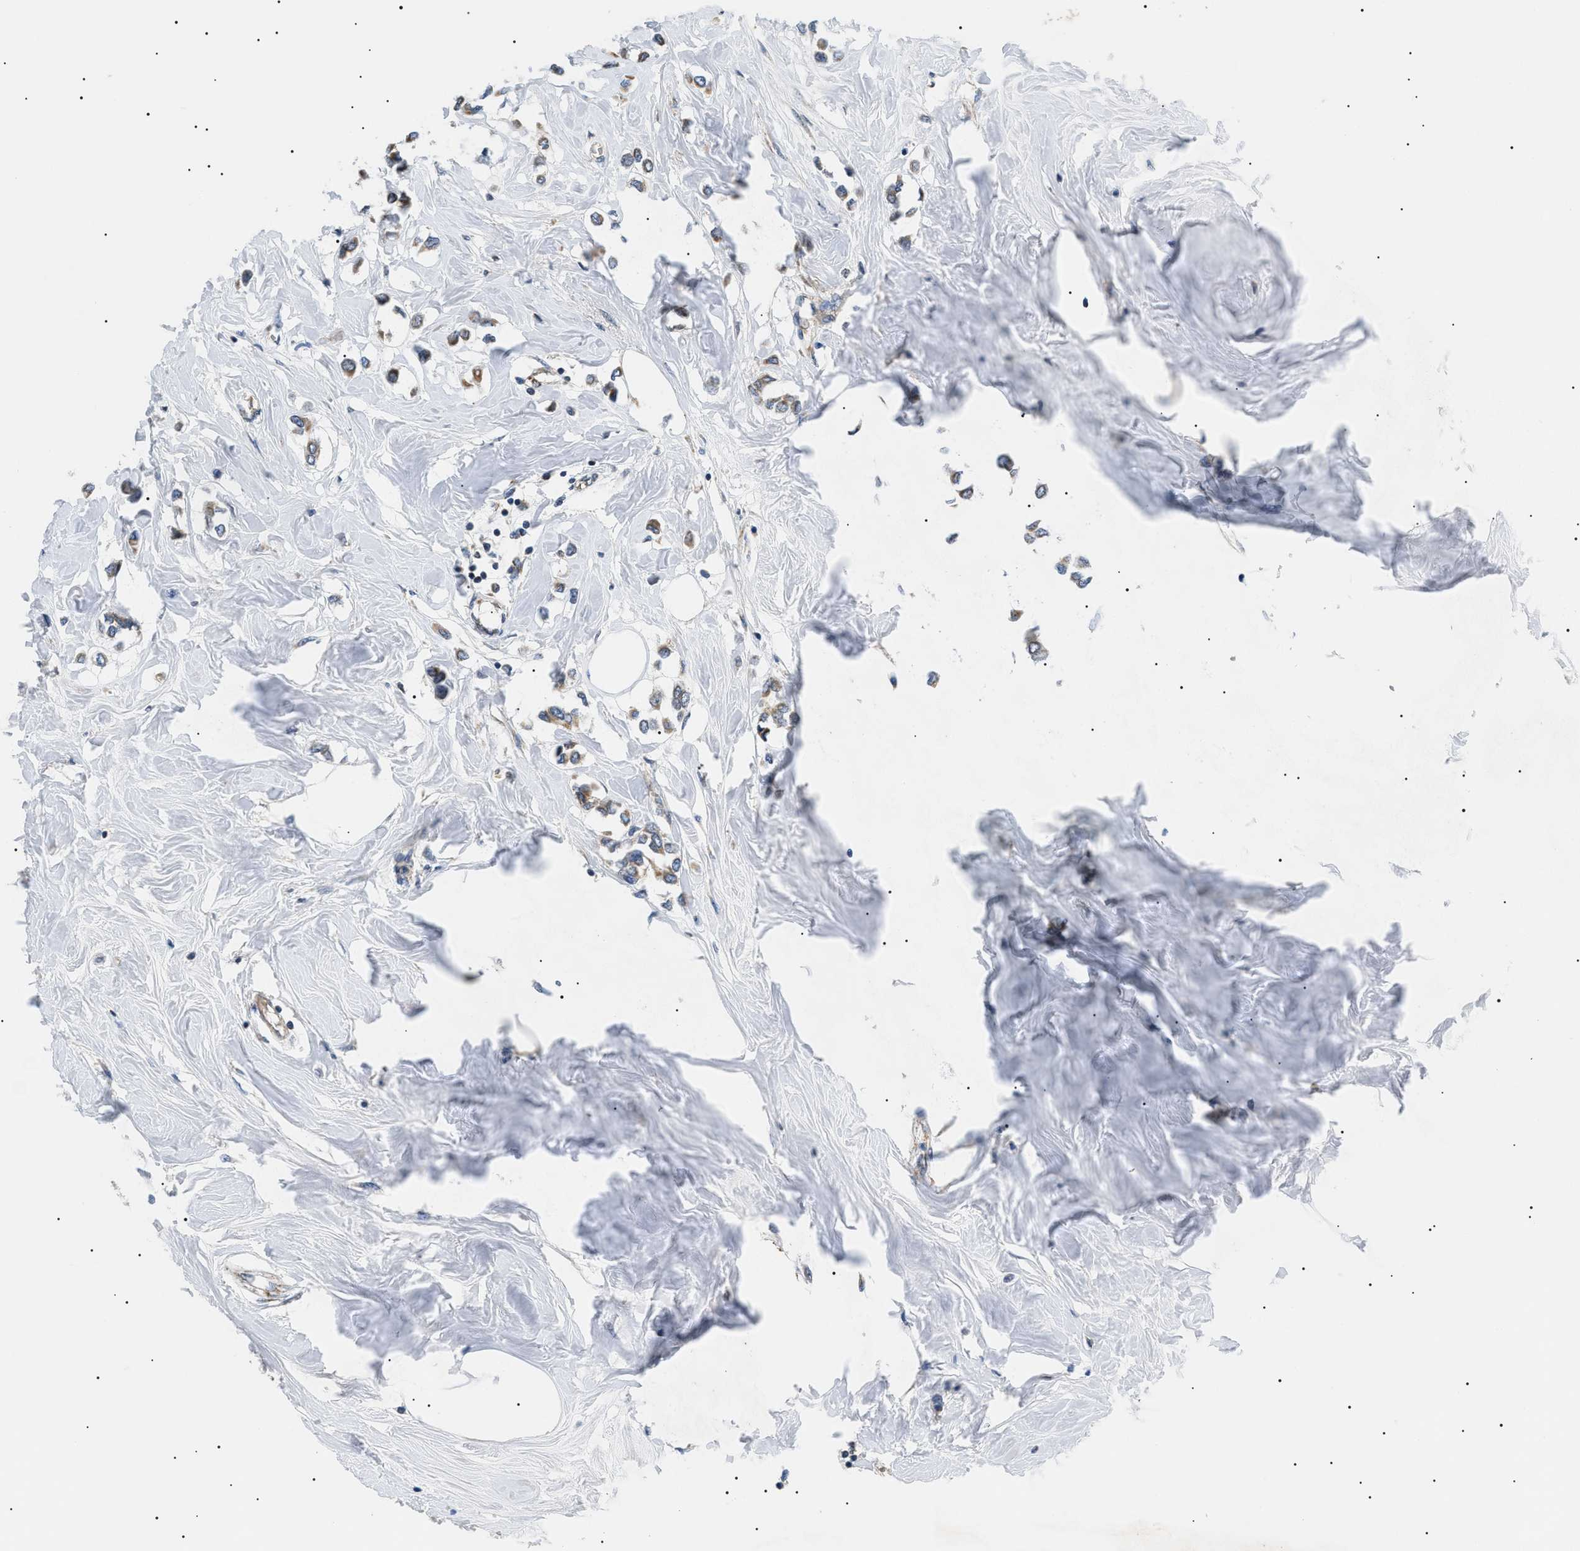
{"staining": {"intensity": "moderate", "quantity": ">75%", "location": "cytoplasmic/membranous"}, "tissue": "breast cancer", "cell_type": "Tumor cells", "image_type": "cancer", "snomed": [{"axis": "morphology", "description": "Lobular carcinoma"}, {"axis": "topography", "description": "Breast"}], "caption": "A high-resolution photomicrograph shows immunohistochemistry (IHC) staining of lobular carcinoma (breast), which shows moderate cytoplasmic/membranous staining in about >75% of tumor cells.", "gene": "TOMM6", "patient": {"sex": "female", "age": 51}}